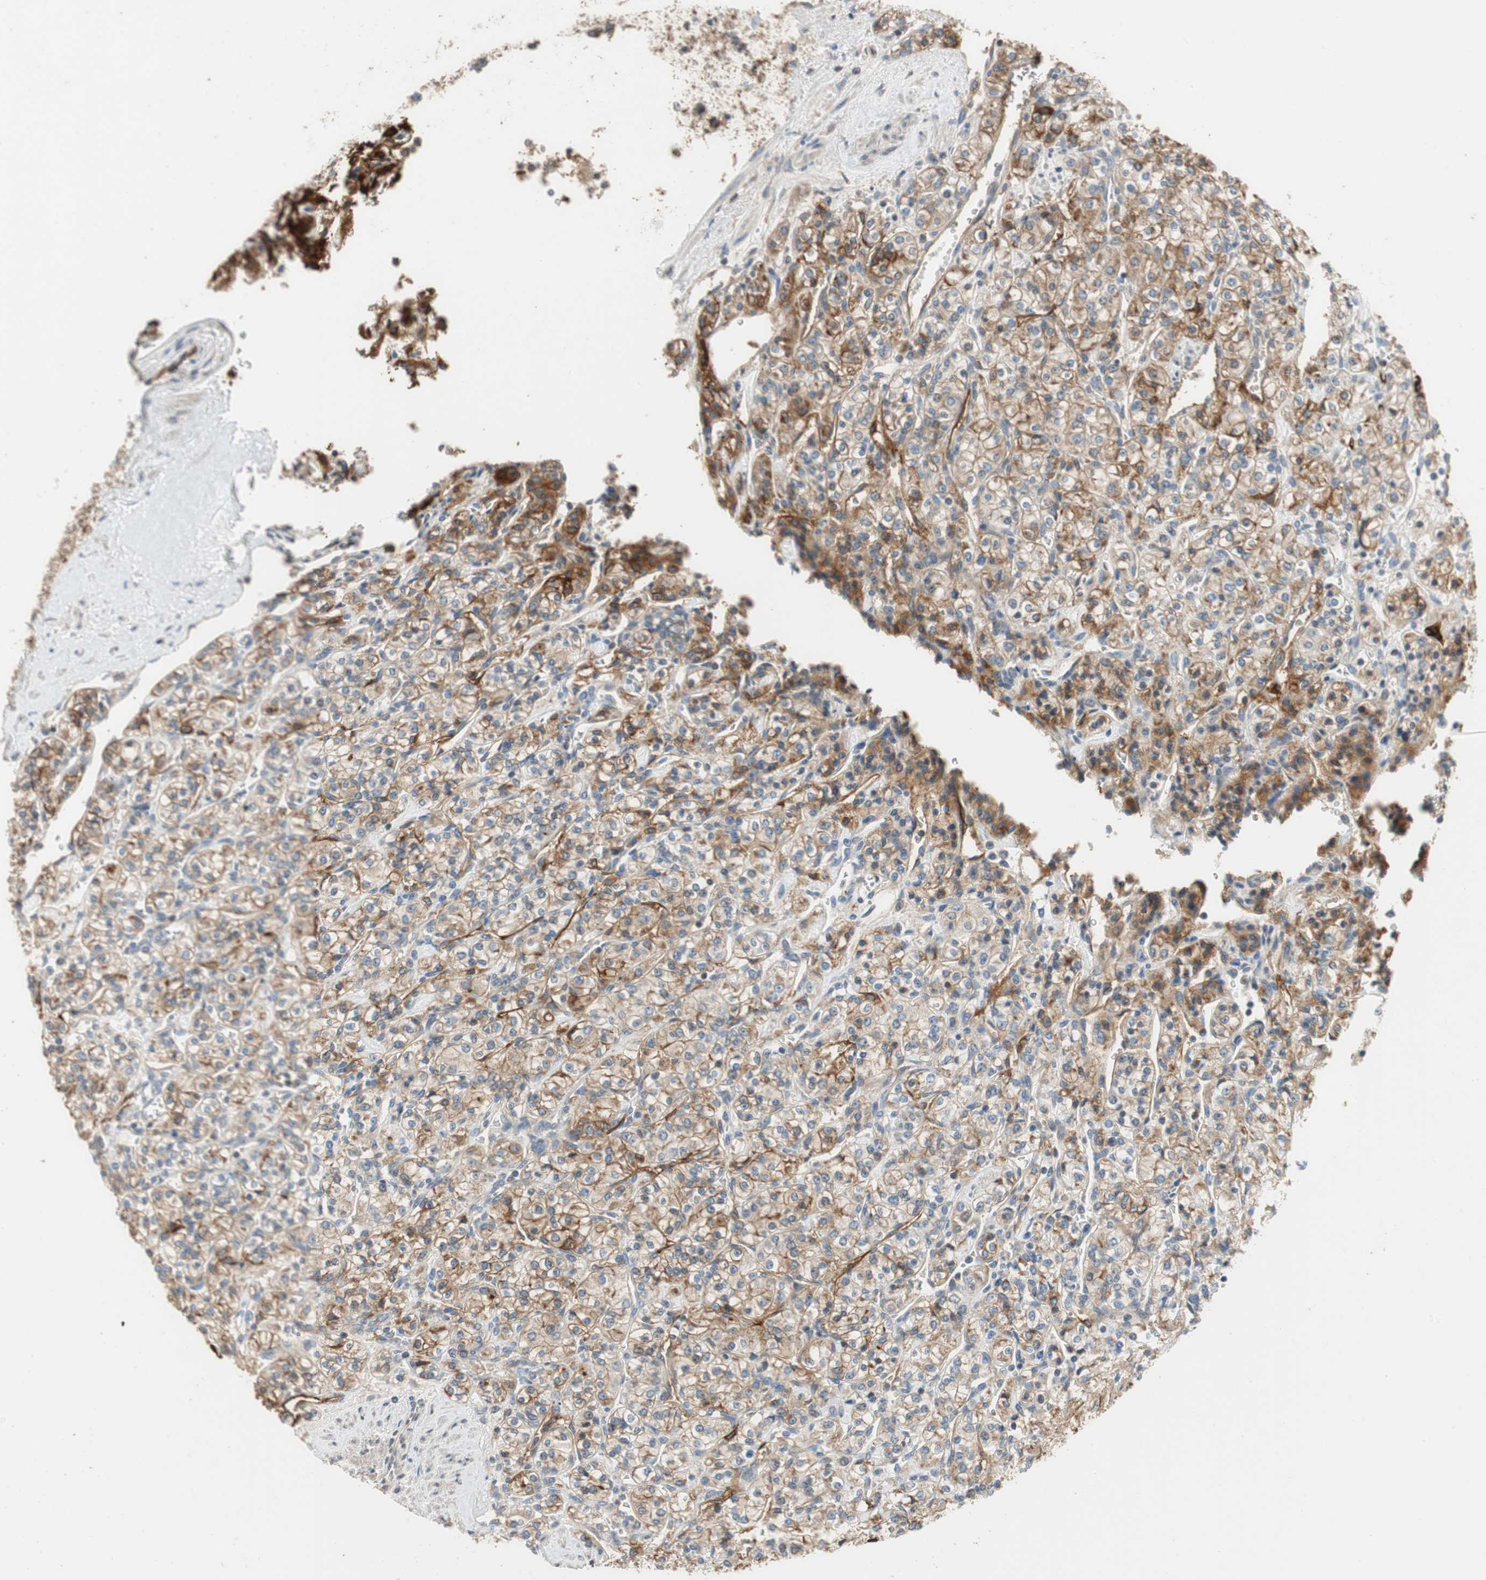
{"staining": {"intensity": "moderate", "quantity": ">75%", "location": "cytoplasmic/membranous"}, "tissue": "renal cancer", "cell_type": "Tumor cells", "image_type": "cancer", "snomed": [{"axis": "morphology", "description": "Adenocarcinoma, NOS"}, {"axis": "topography", "description": "Kidney"}], "caption": "Protein expression analysis of renal adenocarcinoma shows moderate cytoplasmic/membranous expression in about >75% of tumor cells.", "gene": "ALPL", "patient": {"sex": "male", "age": 77}}